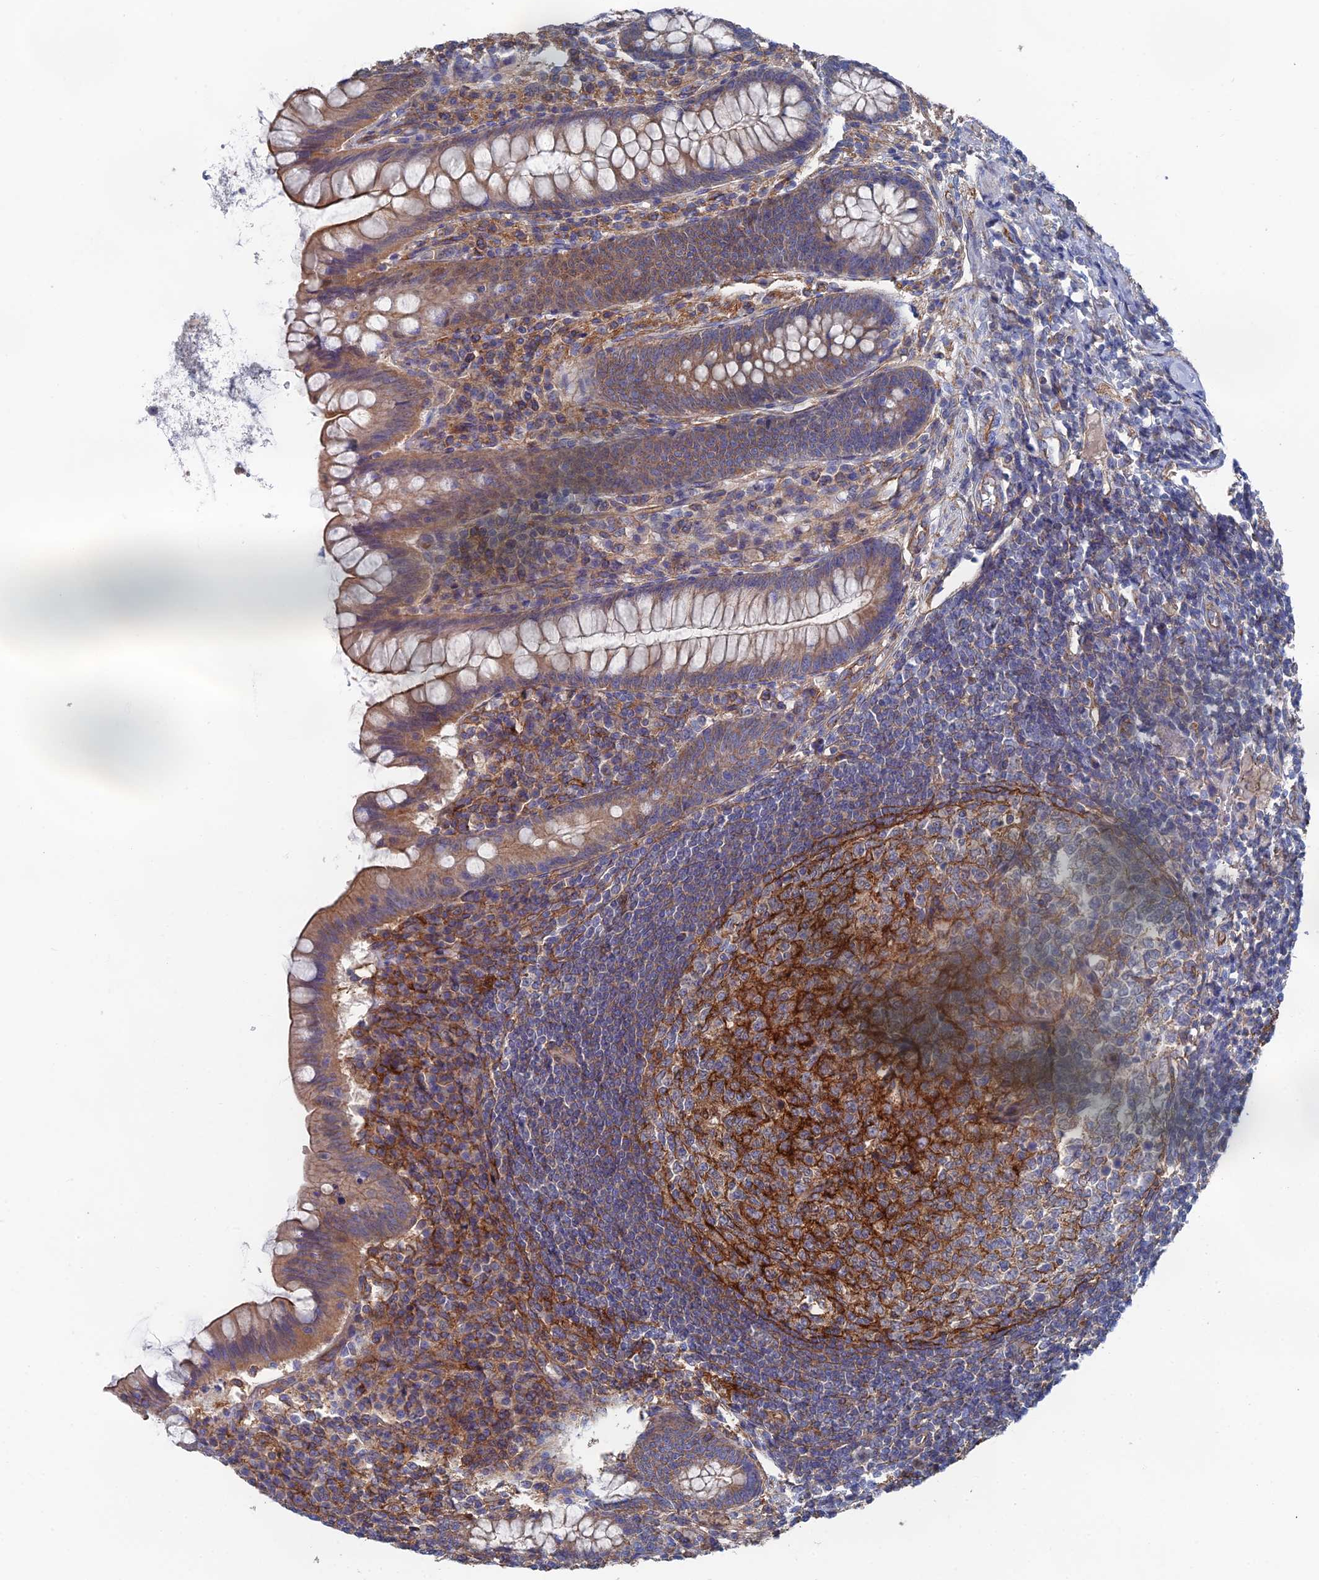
{"staining": {"intensity": "moderate", "quantity": ">75%", "location": "cytoplasmic/membranous"}, "tissue": "appendix", "cell_type": "Glandular cells", "image_type": "normal", "snomed": [{"axis": "morphology", "description": "Normal tissue, NOS"}, {"axis": "topography", "description": "Appendix"}], "caption": "The micrograph reveals immunohistochemical staining of normal appendix. There is moderate cytoplasmic/membranous positivity is seen in approximately >75% of glandular cells. The staining was performed using DAB to visualize the protein expression in brown, while the nuclei were stained in blue with hematoxylin (Magnification: 20x).", "gene": "SNX11", "patient": {"sex": "female", "age": 33}}